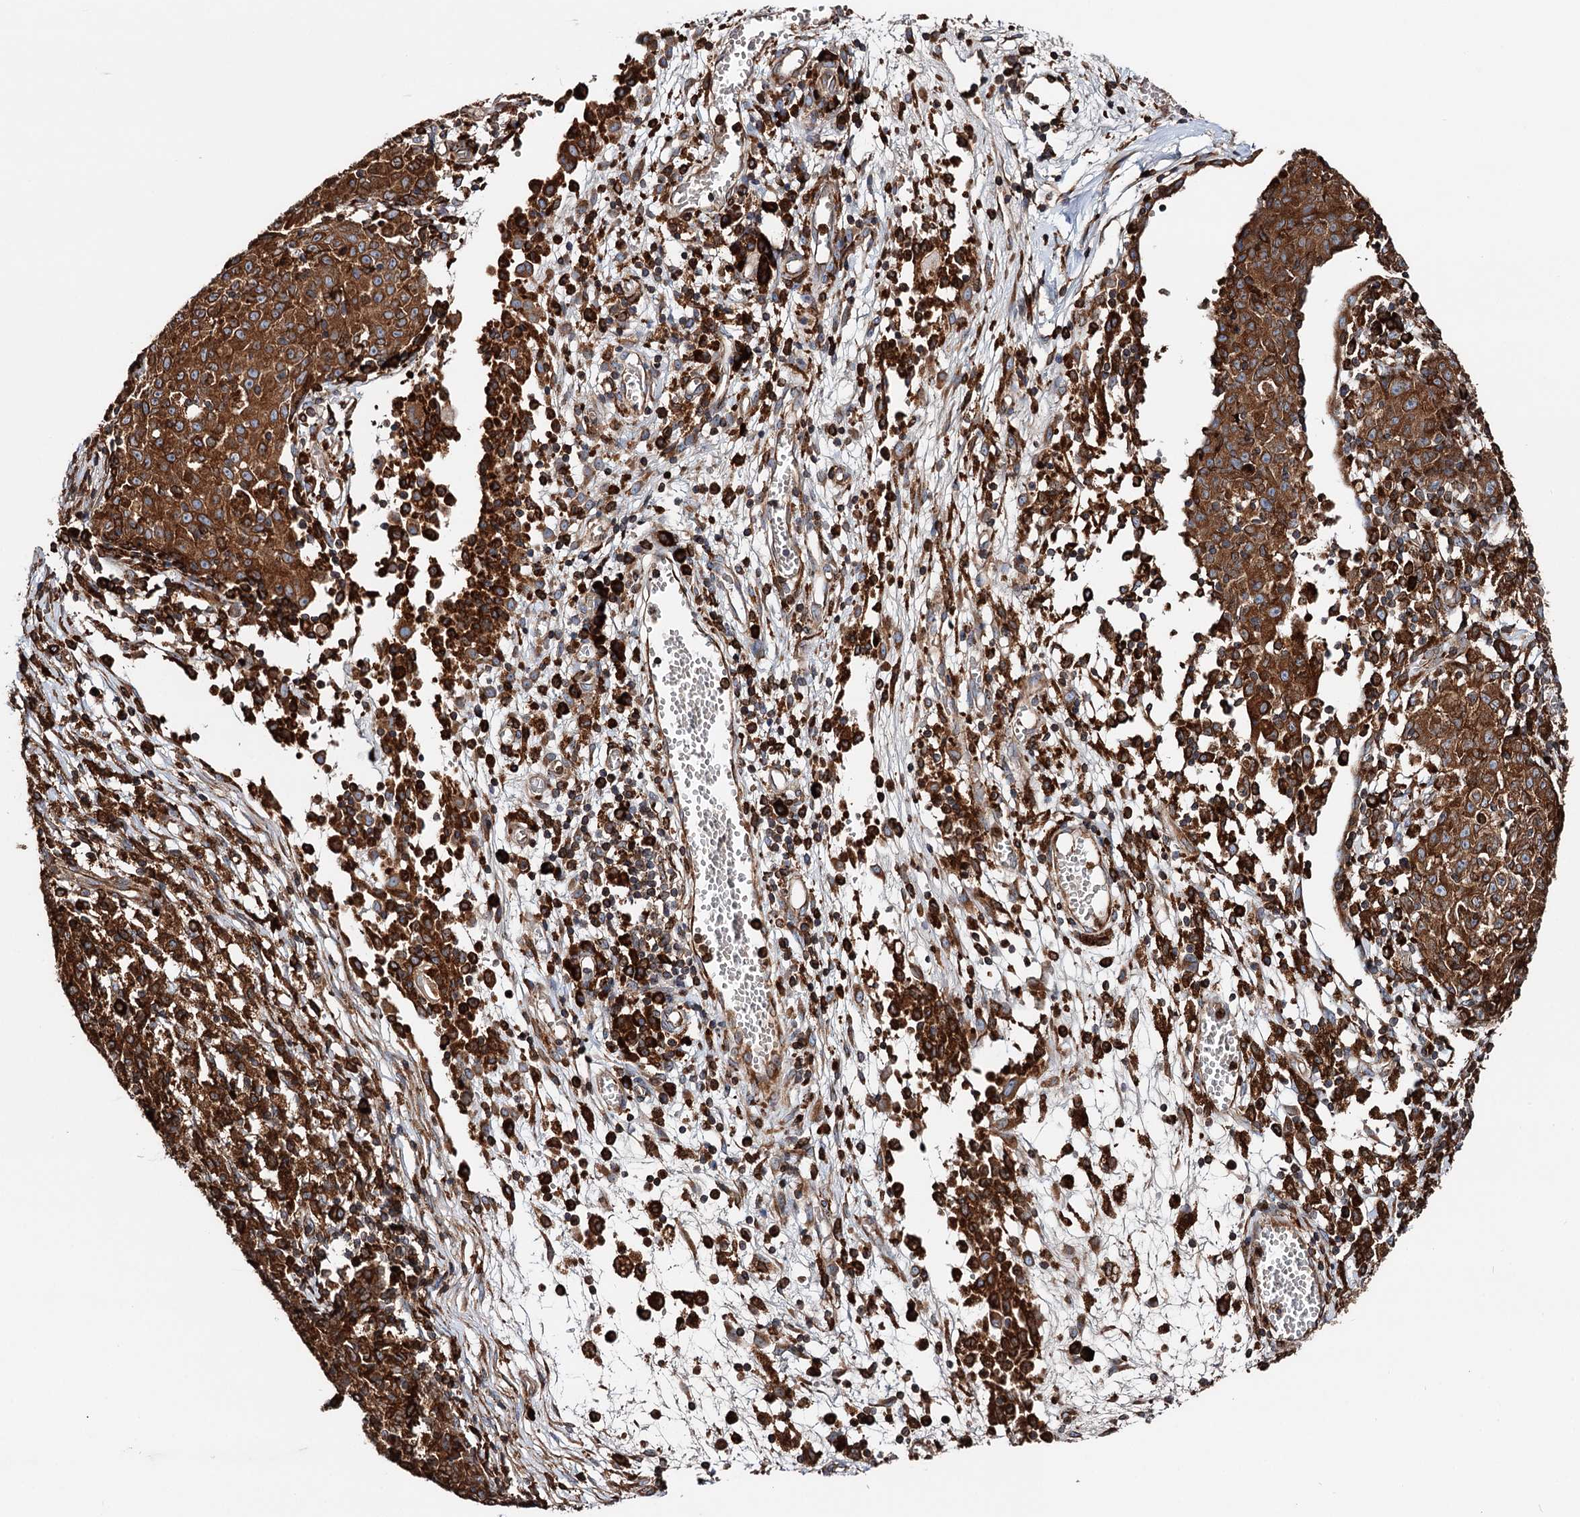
{"staining": {"intensity": "strong", "quantity": ">75%", "location": "cytoplasmic/membranous"}, "tissue": "ovarian cancer", "cell_type": "Tumor cells", "image_type": "cancer", "snomed": [{"axis": "morphology", "description": "Carcinoma, endometroid"}, {"axis": "topography", "description": "Ovary"}], "caption": "Endometroid carcinoma (ovarian) tissue exhibits strong cytoplasmic/membranous positivity in about >75% of tumor cells", "gene": "ERP29", "patient": {"sex": "female", "age": 42}}